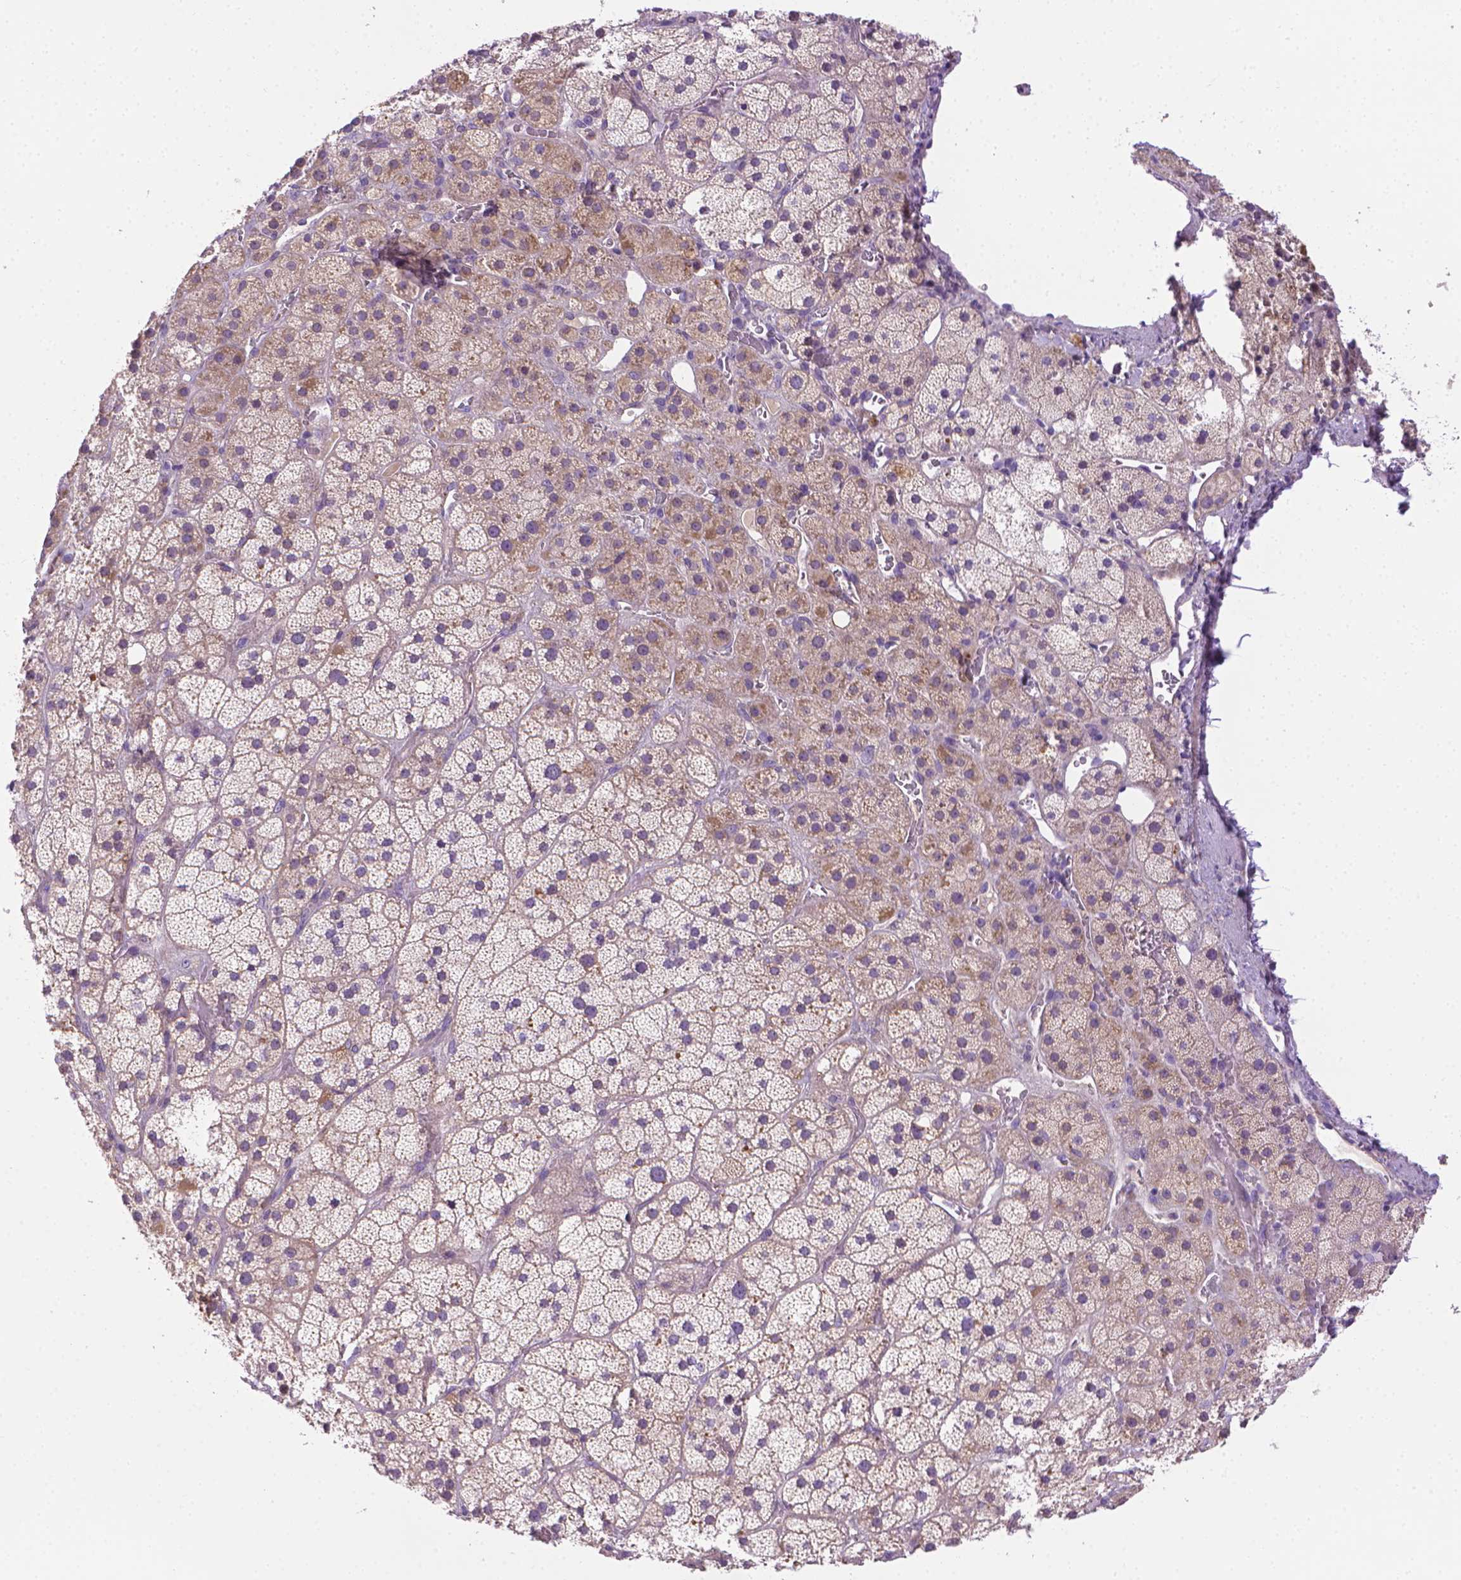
{"staining": {"intensity": "moderate", "quantity": "<25%", "location": "cytoplasmic/membranous"}, "tissue": "adrenal gland", "cell_type": "Glandular cells", "image_type": "normal", "snomed": [{"axis": "morphology", "description": "Normal tissue, NOS"}, {"axis": "topography", "description": "Adrenal gland"}], "caption": "IHC photomicrograph of benign adrenal gland: adrenal gland stained using IHC displays low levels of moderate protein expression localized specifically in the cytoplasmic/membranous of glandular cells, appearing as a cytoplasmic/membranous brown color.", "gene": "SLC51B", "patient": {"sex": "male", "age": 57}}